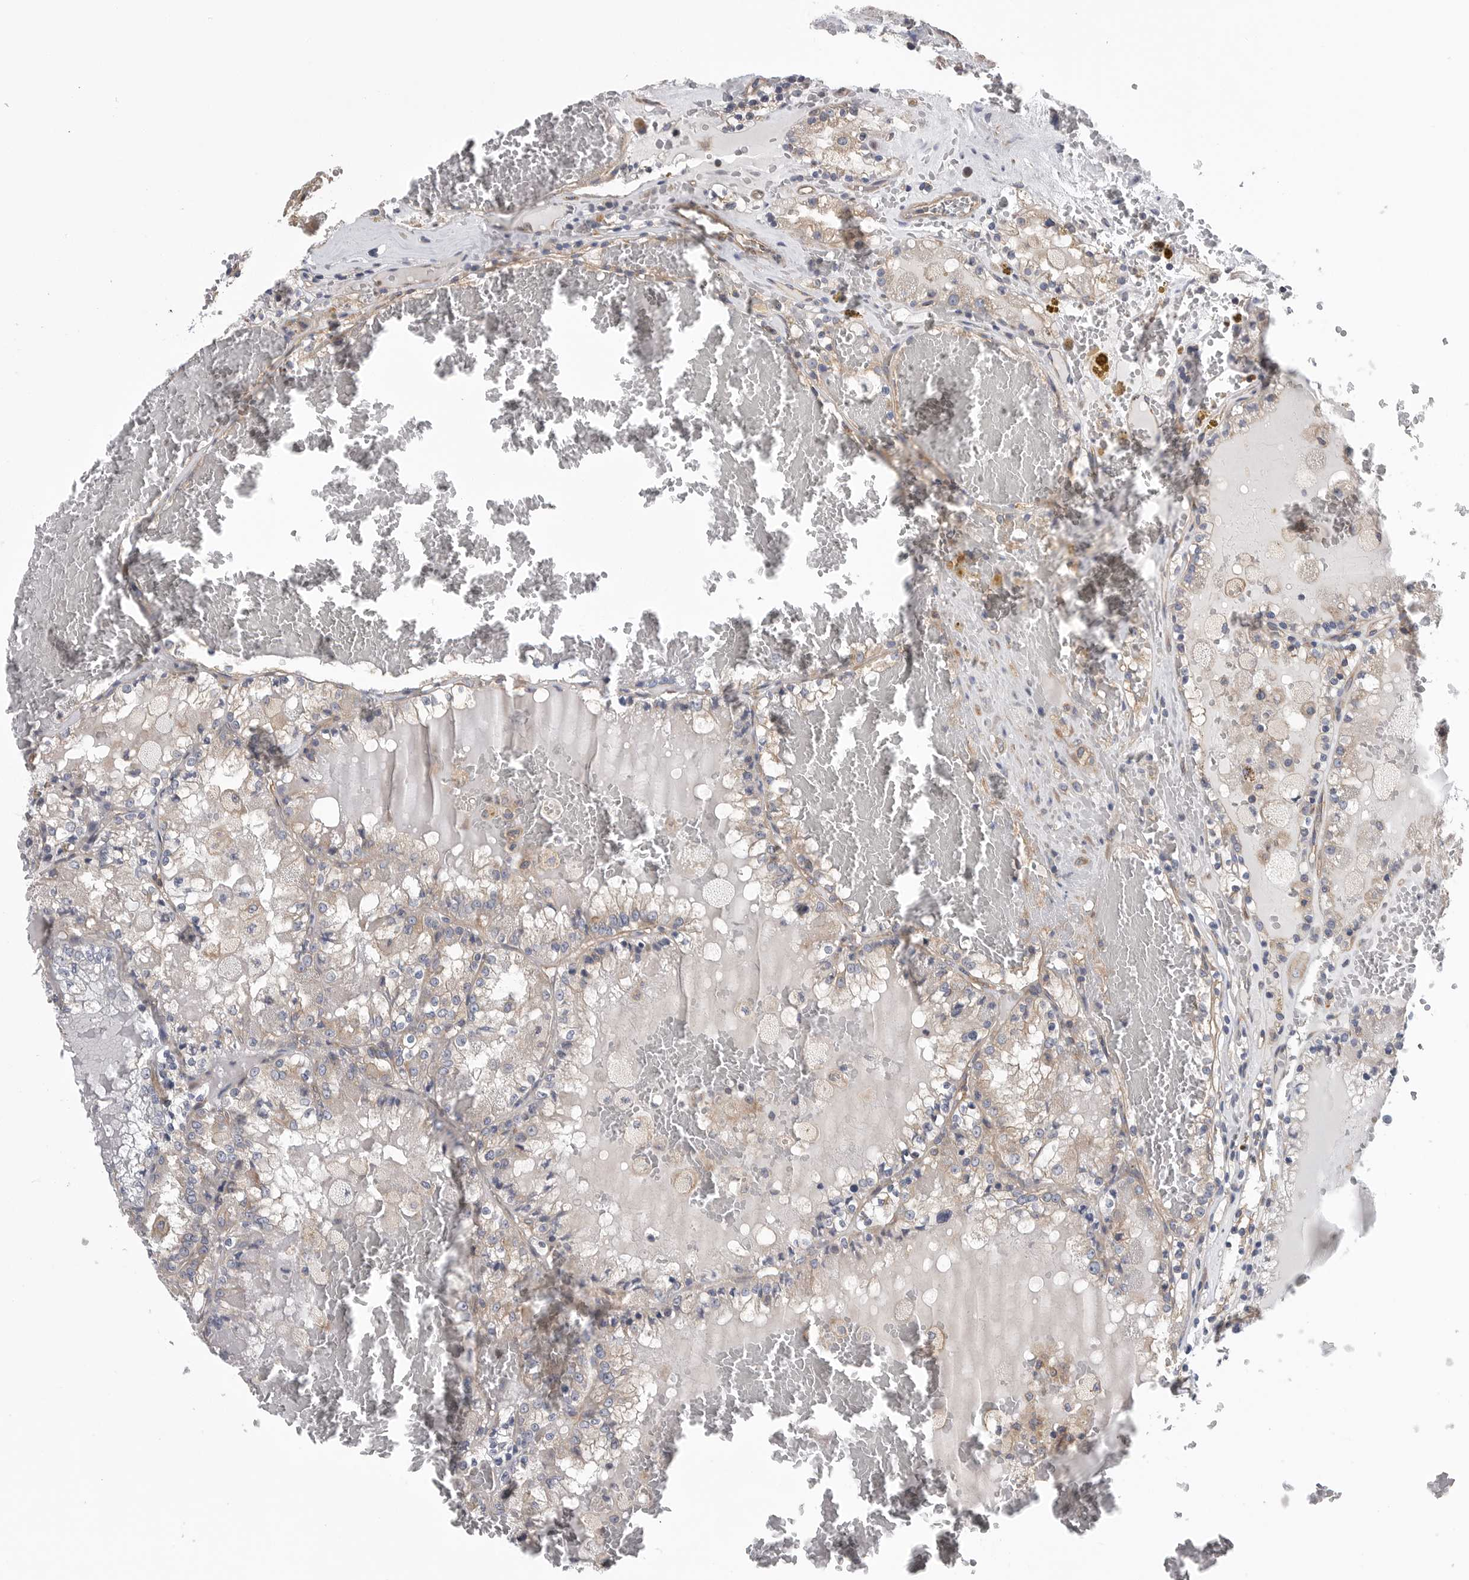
{"staining": {"intensity": "negative", "quantity": "none", "location": "none"}, "tissue": "renal cancer", "cell_type": "Tumor cells", "image_type": "cancer", "snomed": [{"axis": "morphology", "description": "Adenocarcinoma, NOS"}, {"axis": "topography", "description": "Kidney"}], "caption": "Tumor cells show no significant positivity in renal cancer.", "gene": "OXR1", "patient": {"sex": "female", "age": 56}}